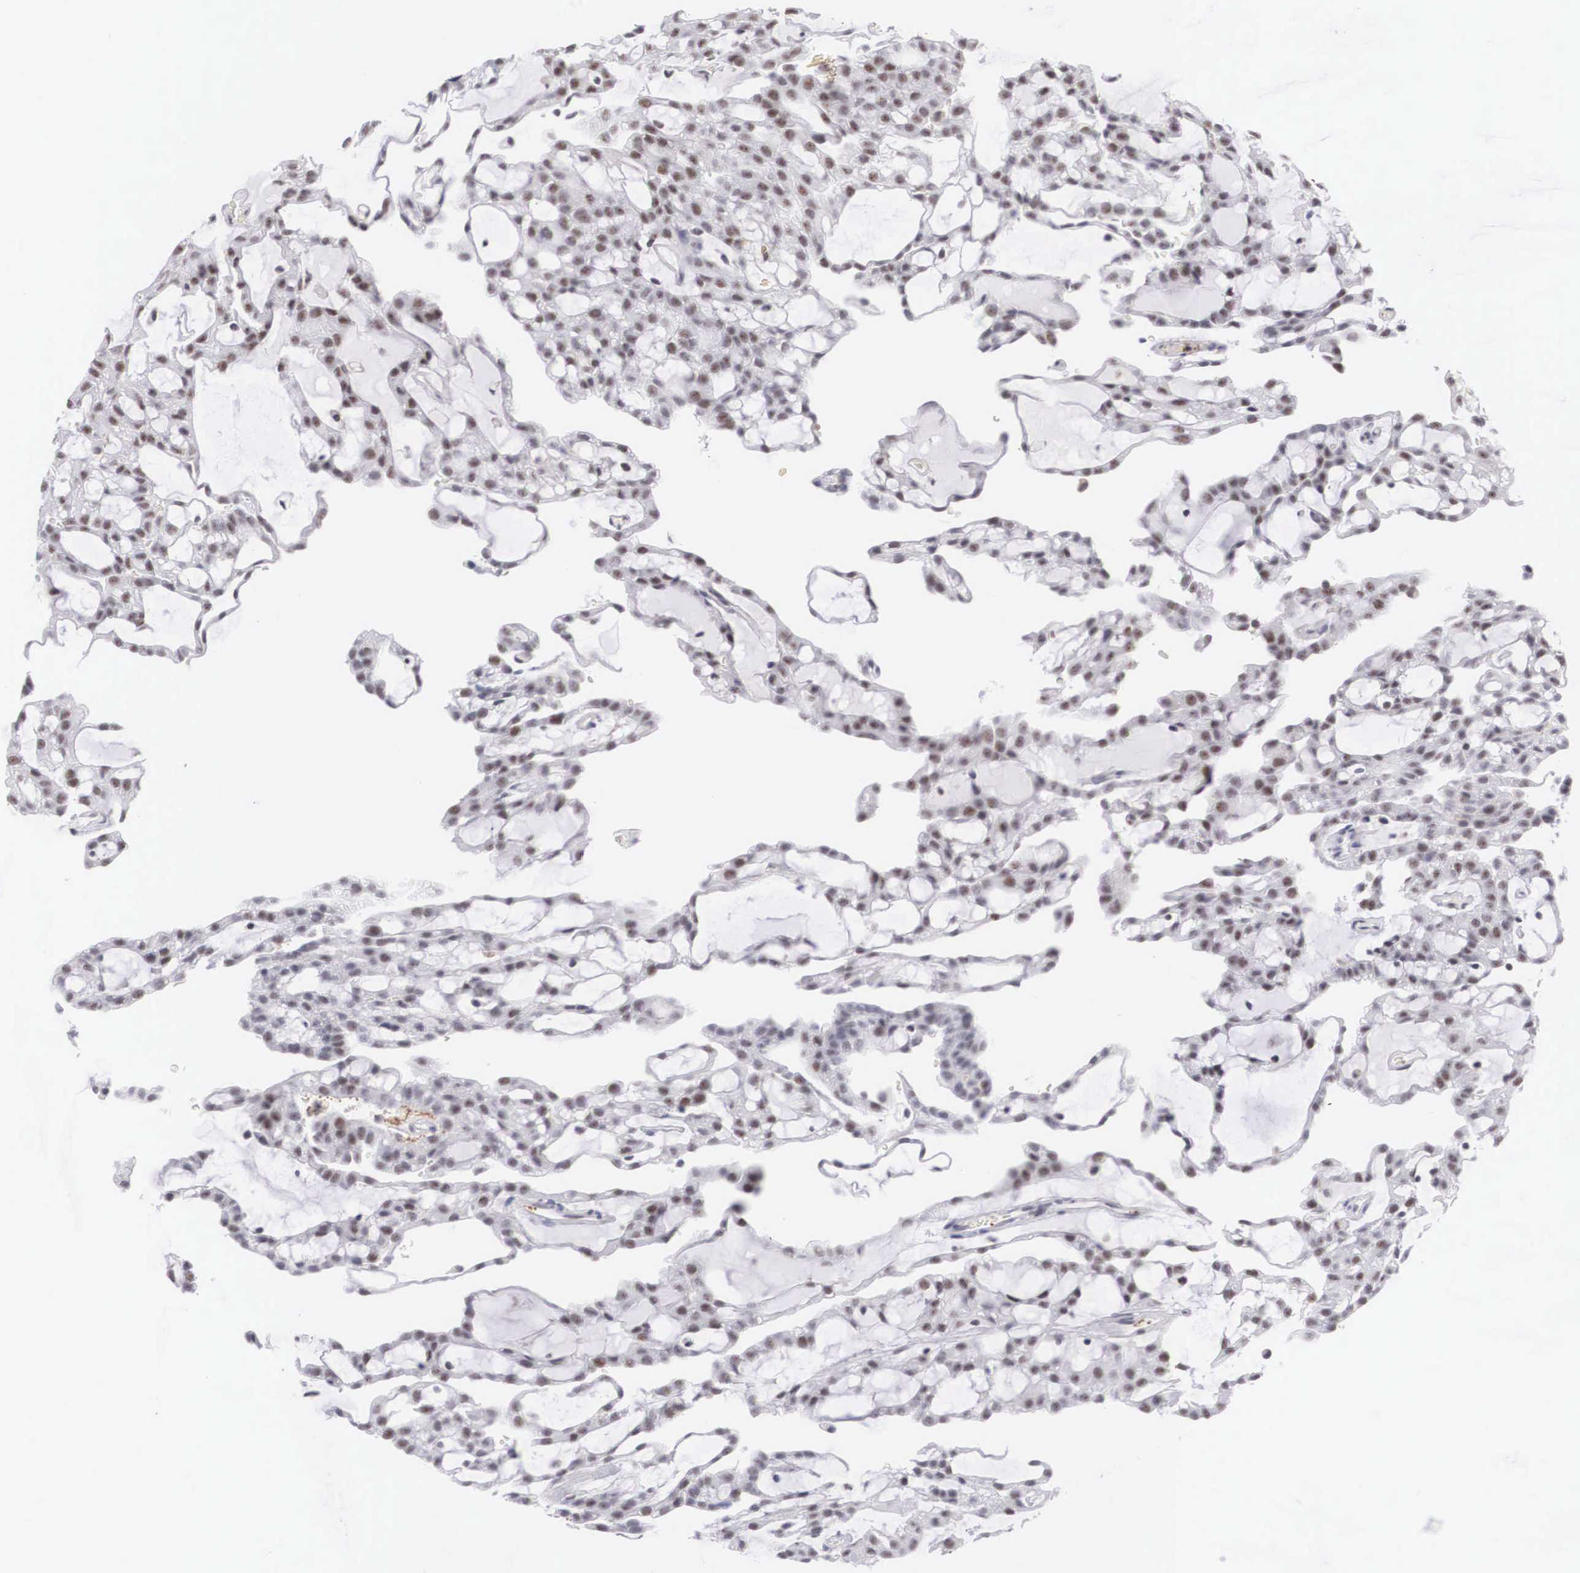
{"staining": {"intensity": "negative", "quantity": "none", "location": "none"}, "tissue": "renal cancer", "cell_type": "Tumor cells", "image_type": "cancer", "snomed": [{"axis": "morphology", "description": "Adenocarcinoma, NOS"}, {"axis": "topography", "description": "Kidney"}], "caption": "This is an IHC histopathology image of human renal cancer (adenocarcinoma). There is no positivity in tumor cells.", "gene": "FAM47A", "patient": {"sex": "male", "age": 63}}